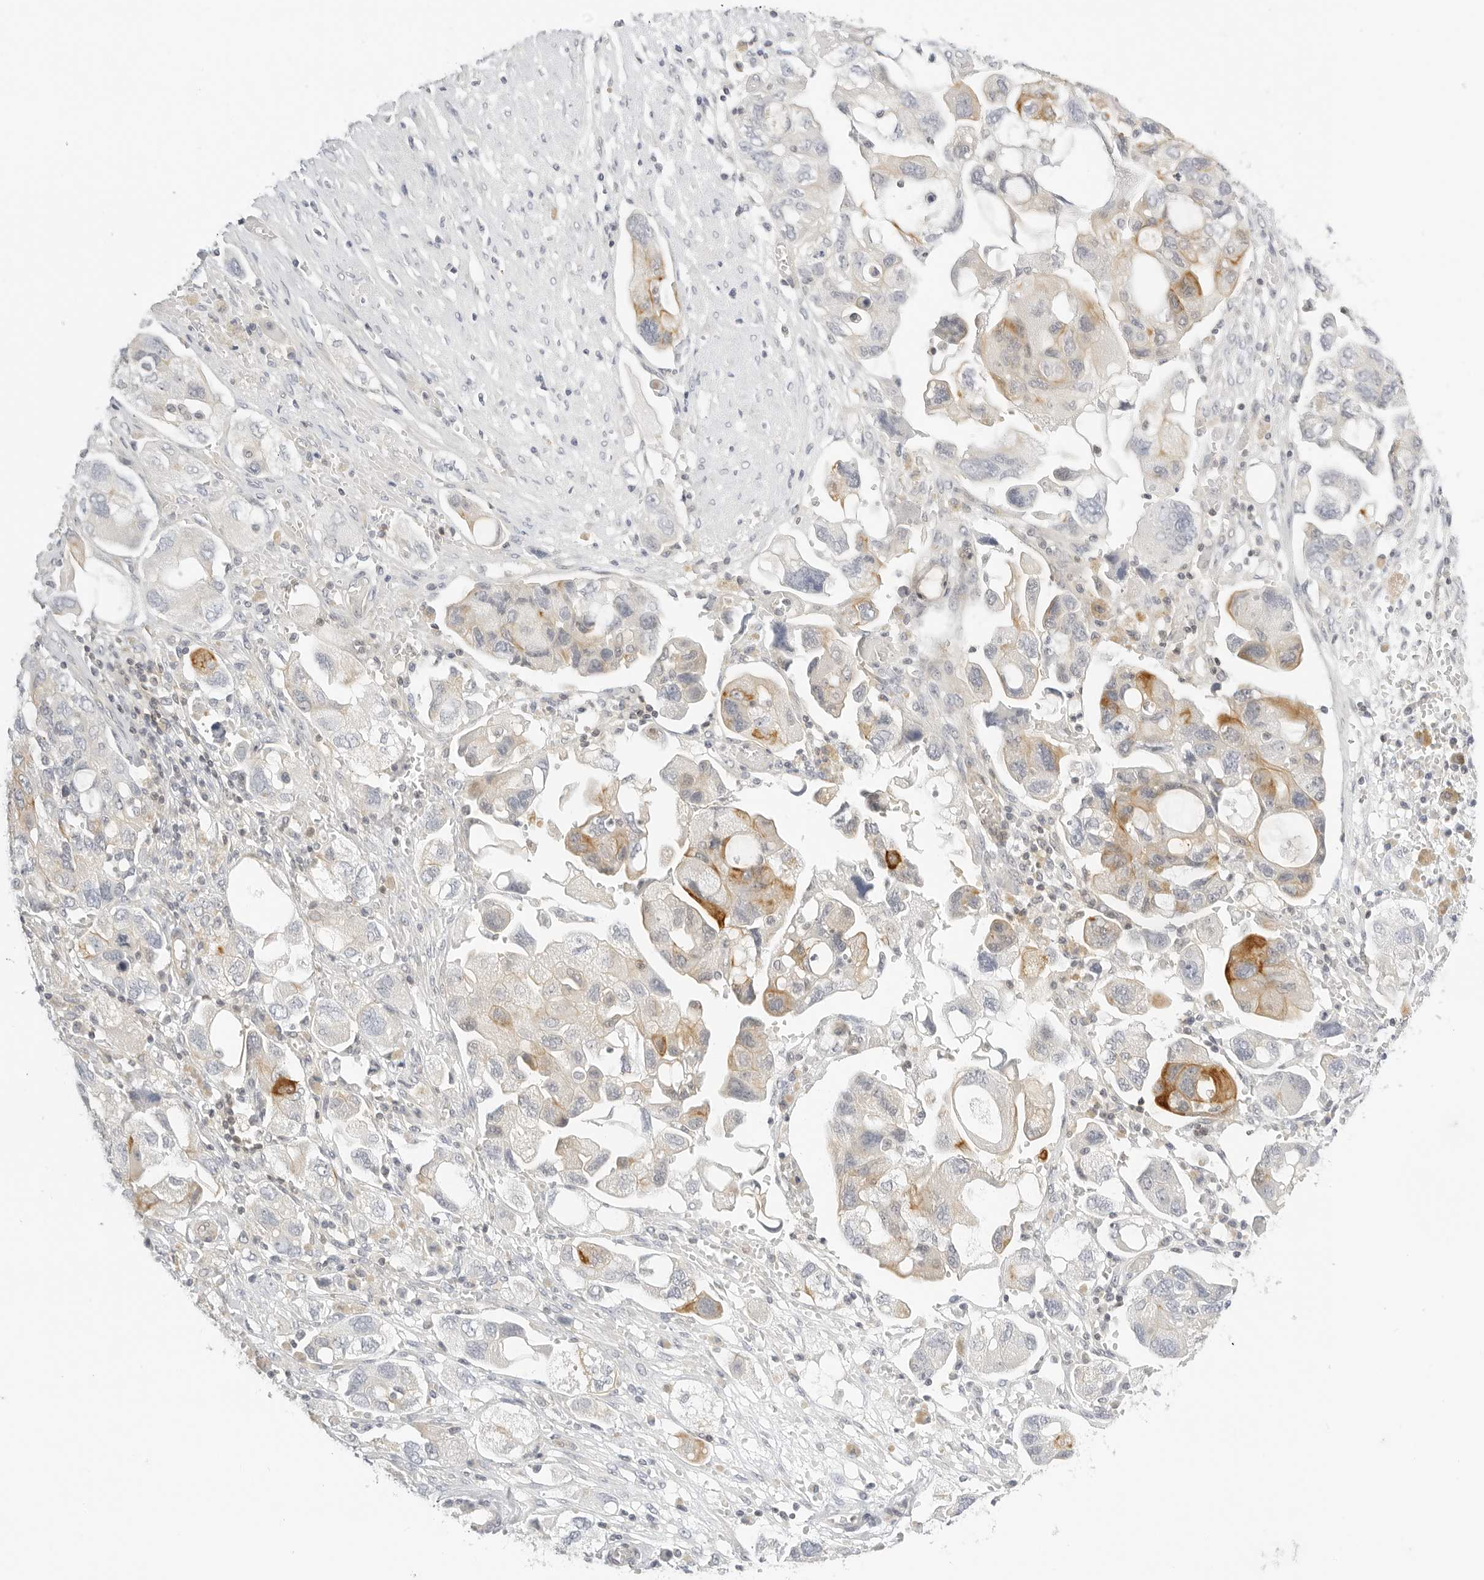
{"staining": {"intensity": "moderate", "quantity": "<25%", "location": "cytoplasmic/membranous"}, "tissue": "ovarian cancer", "cell_type": "Tumor cells", "image_type": "cancer", "snomed": [{"axis": "morphology", "description": "Carcinoma, NOS"}, {"axis": "morphology", "description": "Cystadenocarcinoma, serous, NOS"}, {"axis": "topography", "description": "Ovary"}], "caption": "A brown stain highlights moderate cytoplasmic/membranous expression of a protein in ovarian cancer (carcinoma) tumor cells. The staining was performed using DAB (3,3'-diaminobenzidine) to visualize the protein expression in brown, while the nuclei were stained in blue with hematoxylin (Magnification: 20x).", "gene": "OSCP1", "patient": {"sex": "female", "age": 69}}